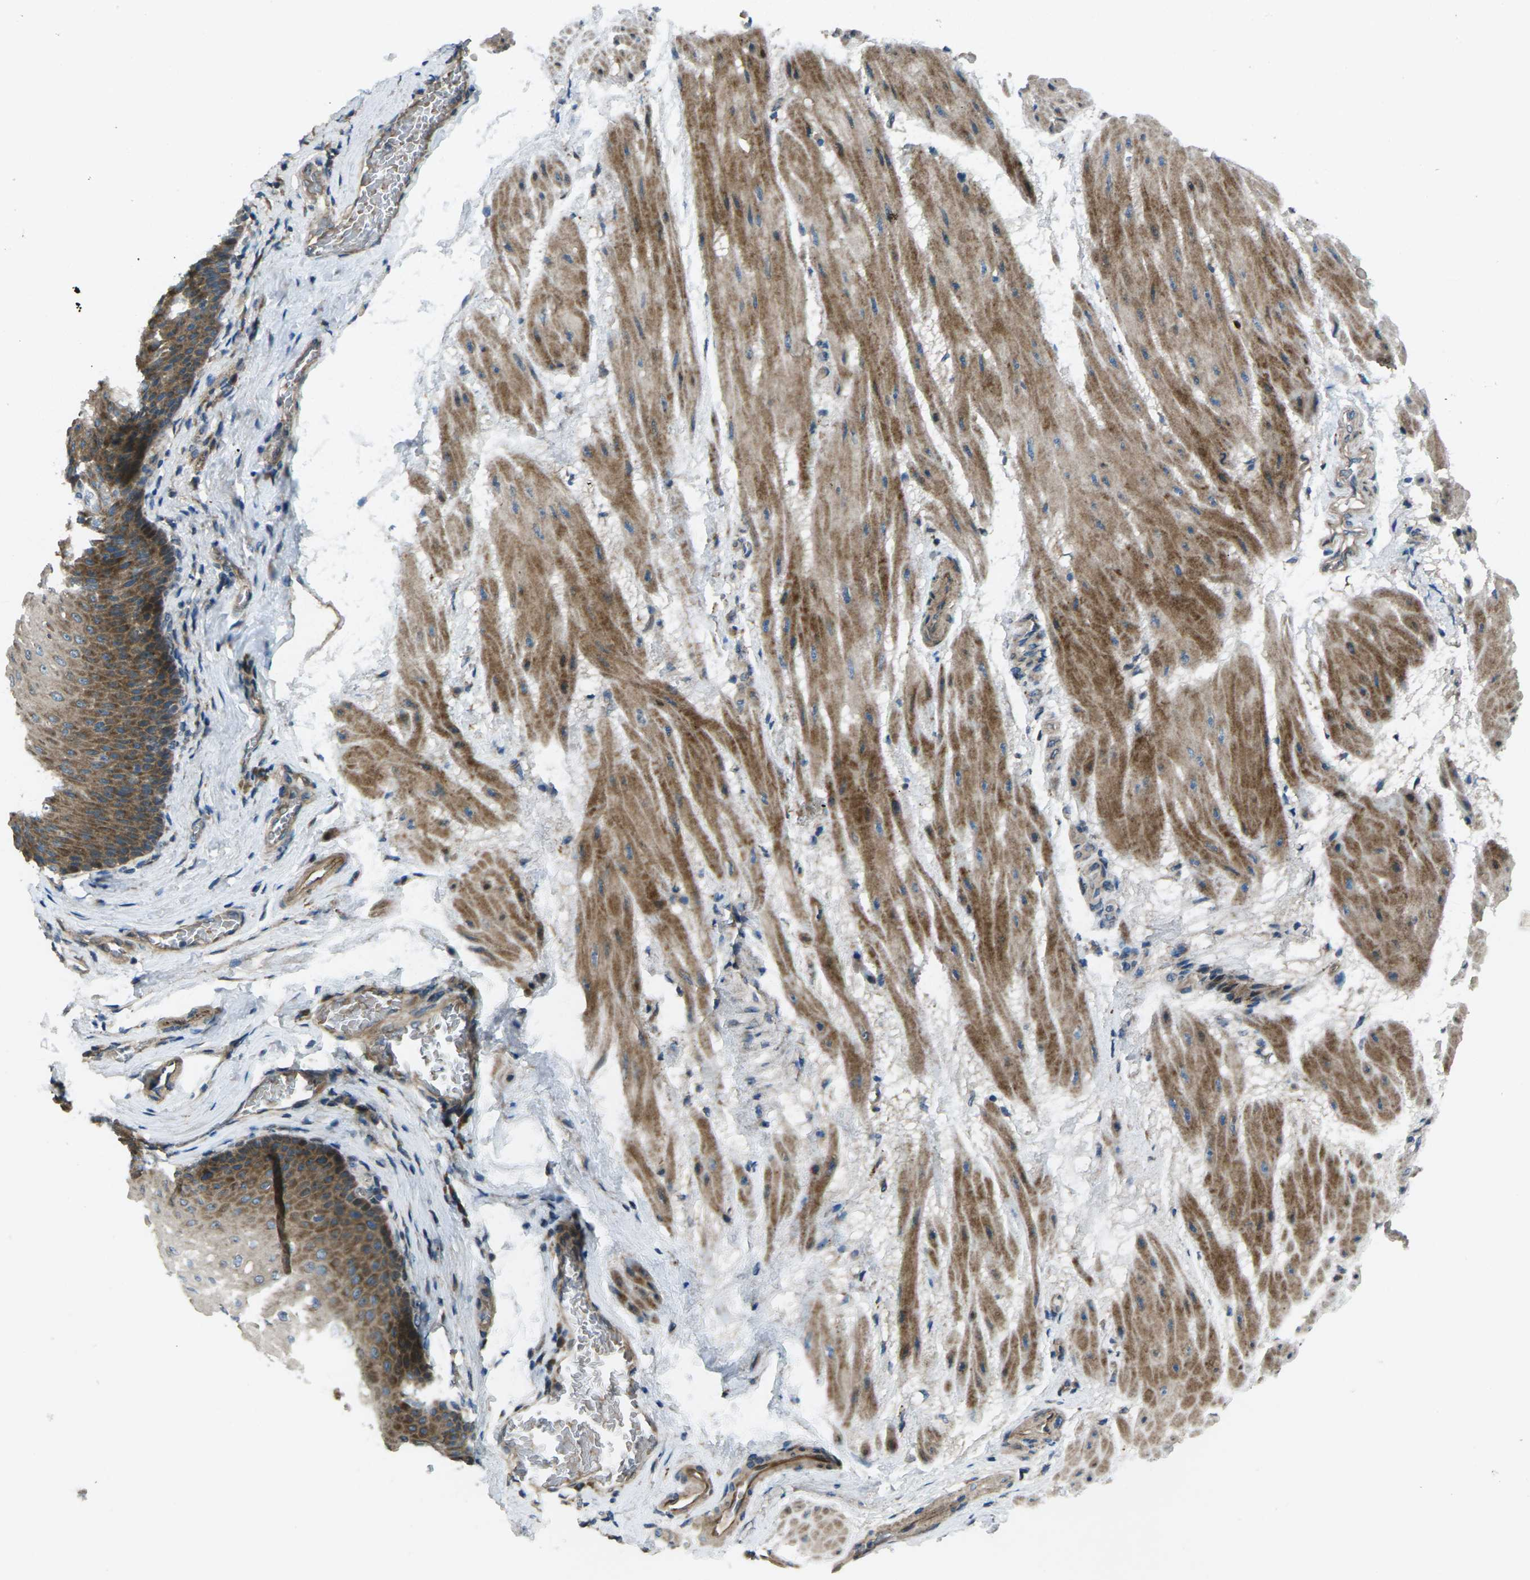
{"staining": {"intensity": "moderate", "quantity": ">75%", "location": "cytoplasmic/membranous"}, "tissue": "esophagus", "cell_type": "Squamous epithelial cells", "image_type": "normal", "snomed": [{"axis": "morphology", "description": "Normal tissue, NOS"}, {"axis": "topography", "description": "Esophagus"}], "caption": "About >75% of squamous epithelial cells in normal human esophagus display moderate cytoplasmic/membranous protein staining as visualized by brown immunohistochemical staining.", "gene": "EDNRA", "patient": {"sex": "male", "age": 48}}